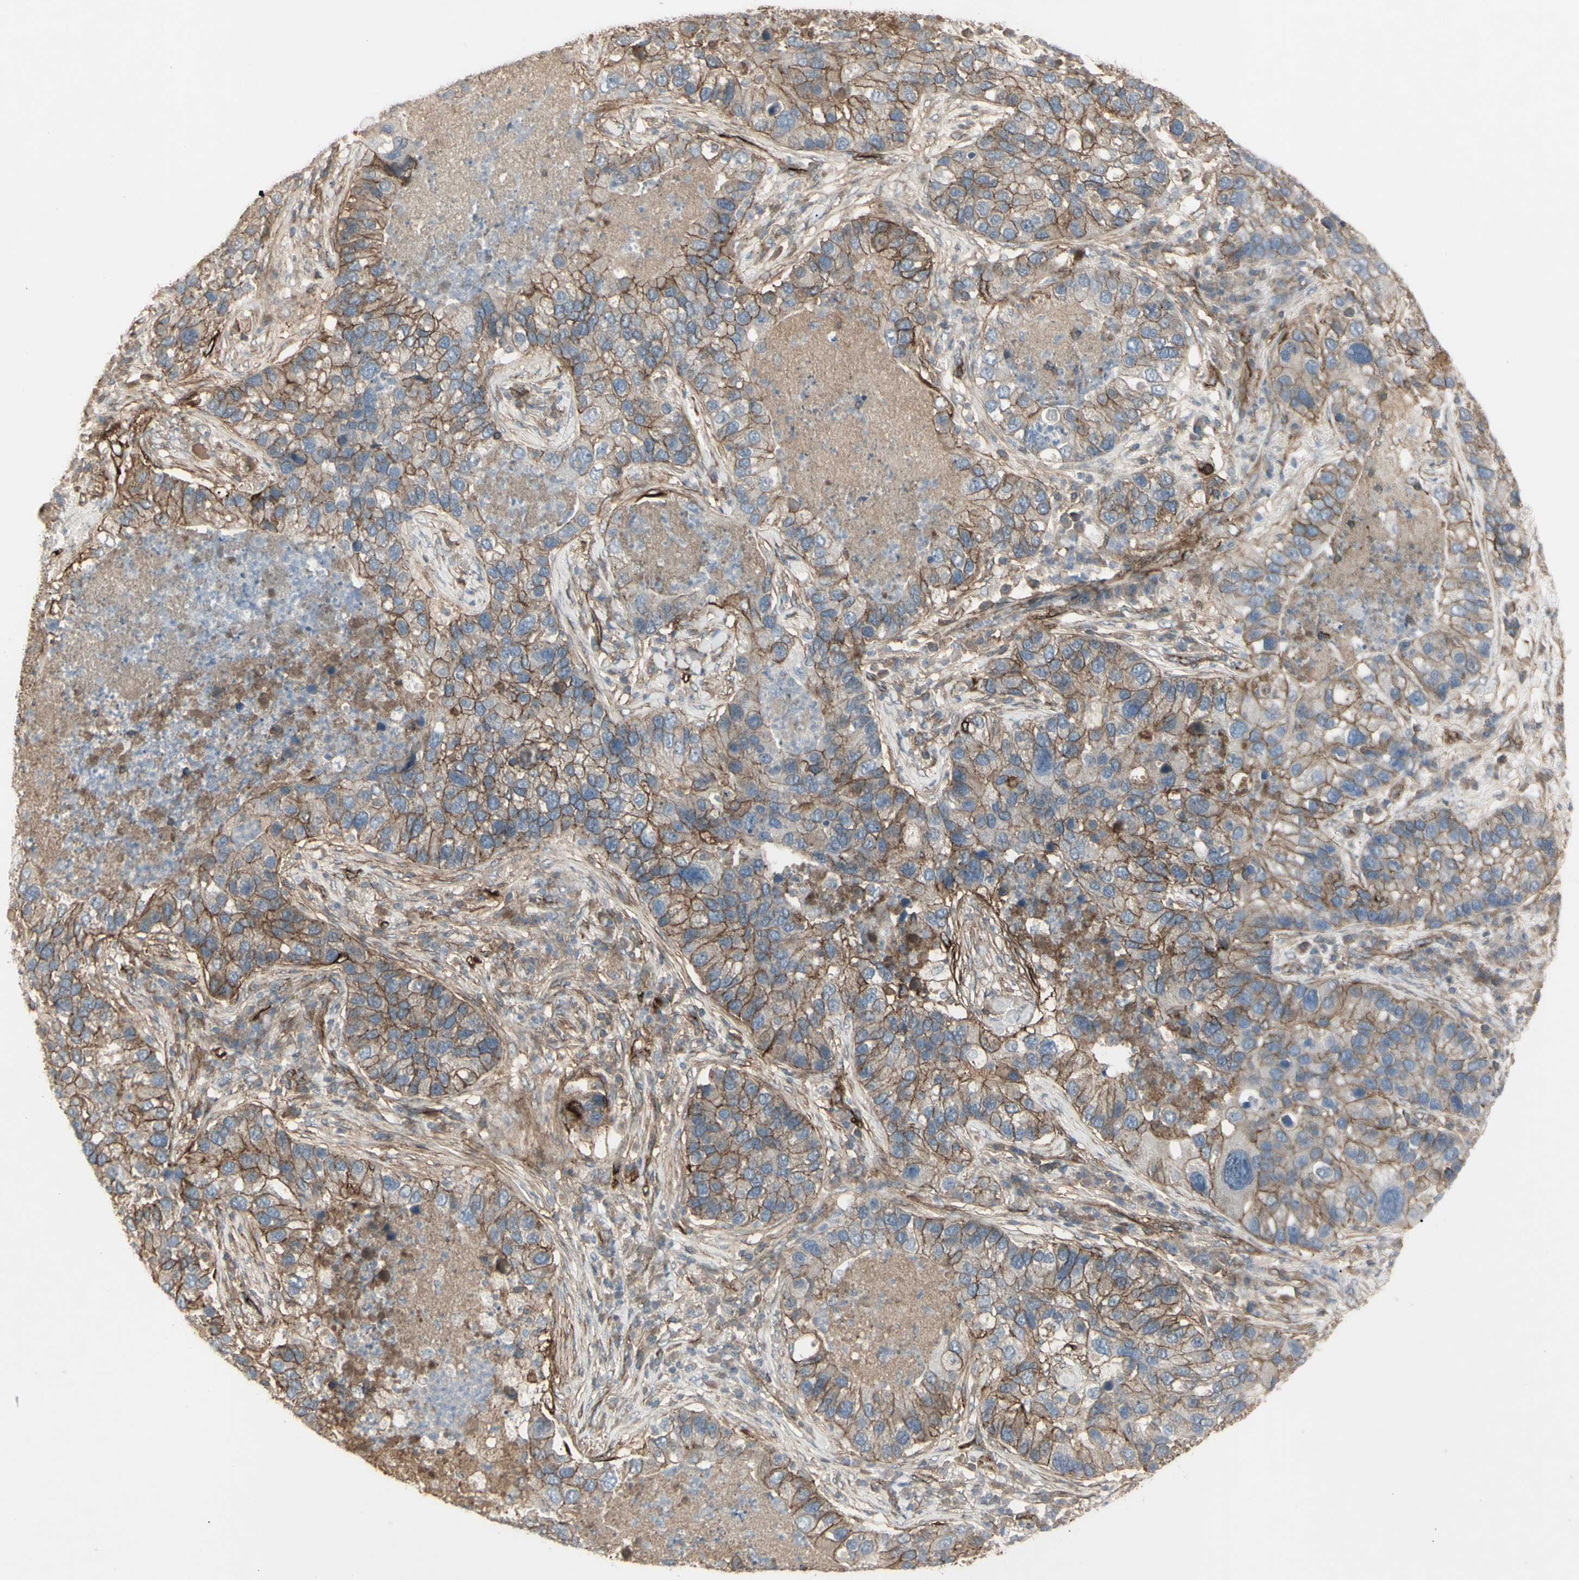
{"staining": {"intensity": "moderate", "quantity": "25%-75%", "location": "cytoplasmic/membranous"}, "tissue": "lung cancer", "cell_type": "Tumor cells", "image_type": "cancer", "snomed": [{"axis": "morphology", "description": "Normal tissue, NOS"}, {"axis": "morphology", "description": "Adenocarcinoma, NOS"}, {"axis": "topography", "description": "Bronchus"}, {"axis": "topography", "description": "Lung"}], "caption": "Tumor cells show moderate cytoplasmic/membranous staining in approximately 25%-75% of cells in lung adenocarcinoma.", "gene": "CD276", "patient": {"sex": "male", "age": 54}}